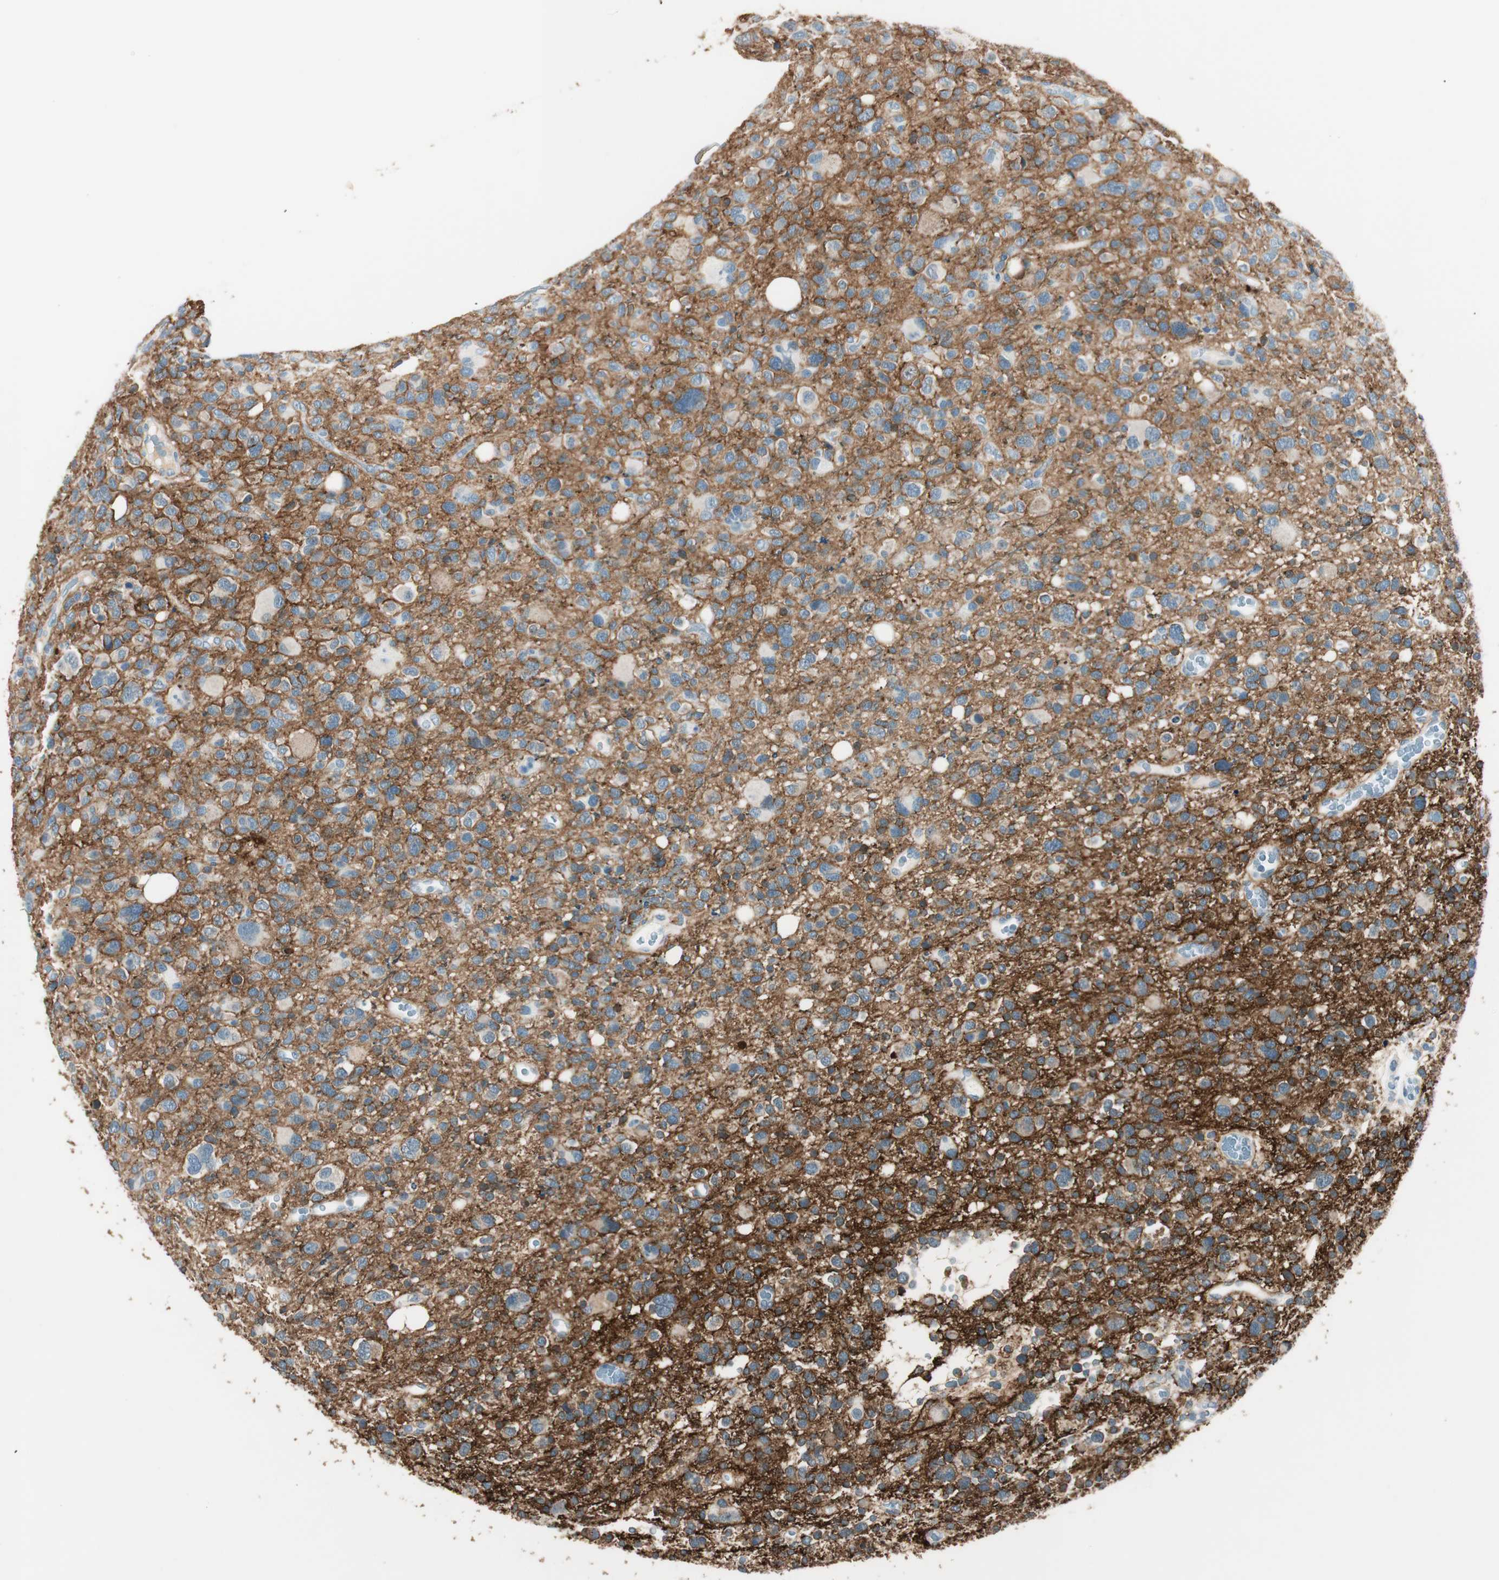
{"staining": {"intensity": "negative", "quantity": "none", "location": "none"}, "tissue": "glioma", "cell_type": "Tumor cells", "image_type": "cancer", "snomed": [{"axis": "morphology", "description": "Glioma, malignant, High grade"}, {"axis": "topography", "description": "Brain"}], "caption": "An immunohistochemistry (IHC) photomicrograph of glioma is shown. There is no staining in tumor cells of glioma.", "gene": "GNAO1", "patient": {"sex": "male", "age": 48}}